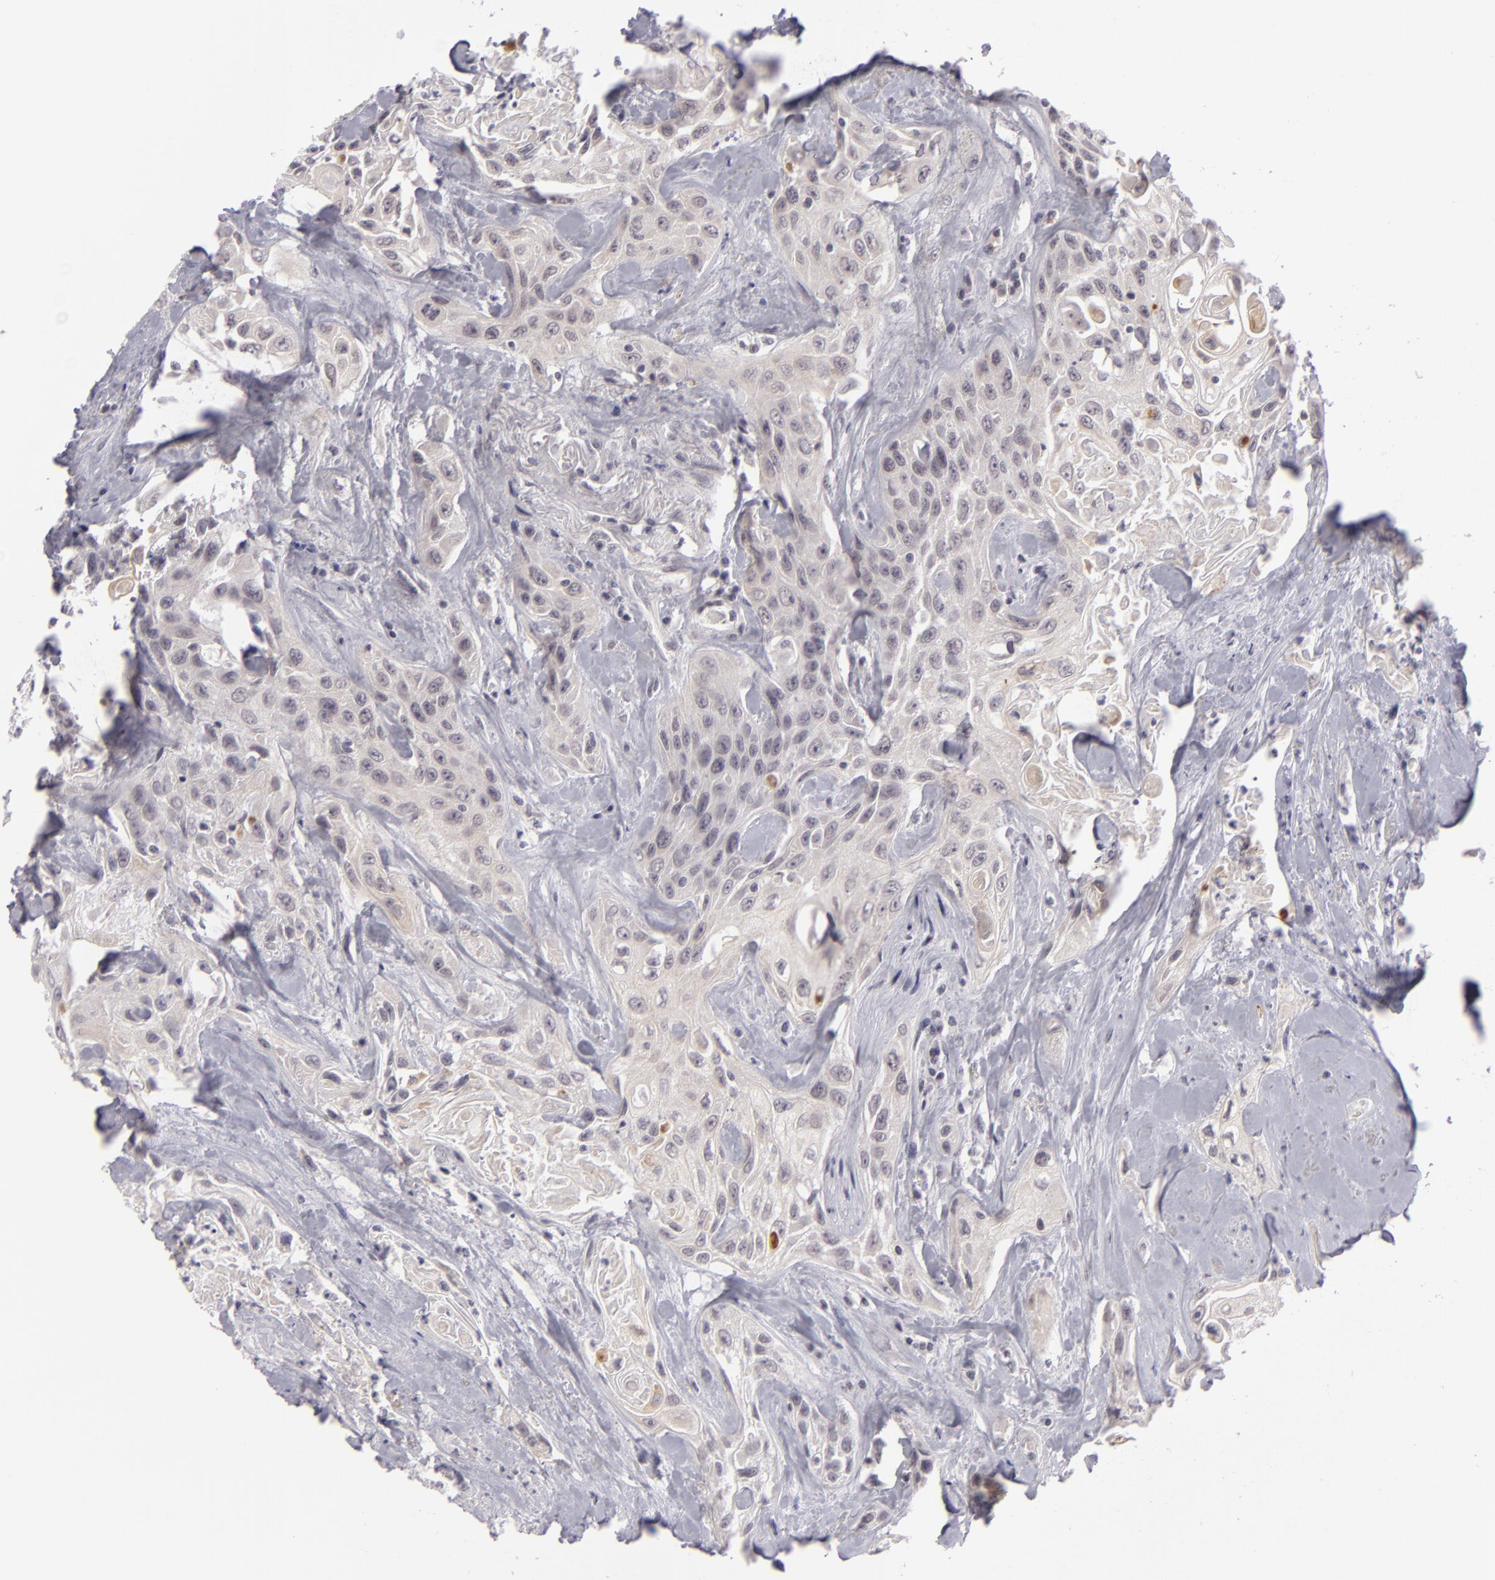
{"staining": {"intensity": "negative", "quantity": "none", "location": "none"}, "tissue": "urothelial cancer", "cell_type": "Tumor cells", "image_type": "cancer", "snomed": [{"axis": "morphology", "description": "Urothelial carcinoma, High grade"}, {"axis": "topography", "description": "Urinary bladder"}], "caption": "A histopathology image of human urothelial carcinoma (high-grade) is negative for staining in tumor cells.", "gene": "ZNF205", "patient": {"sex": "female", "age": 84}}